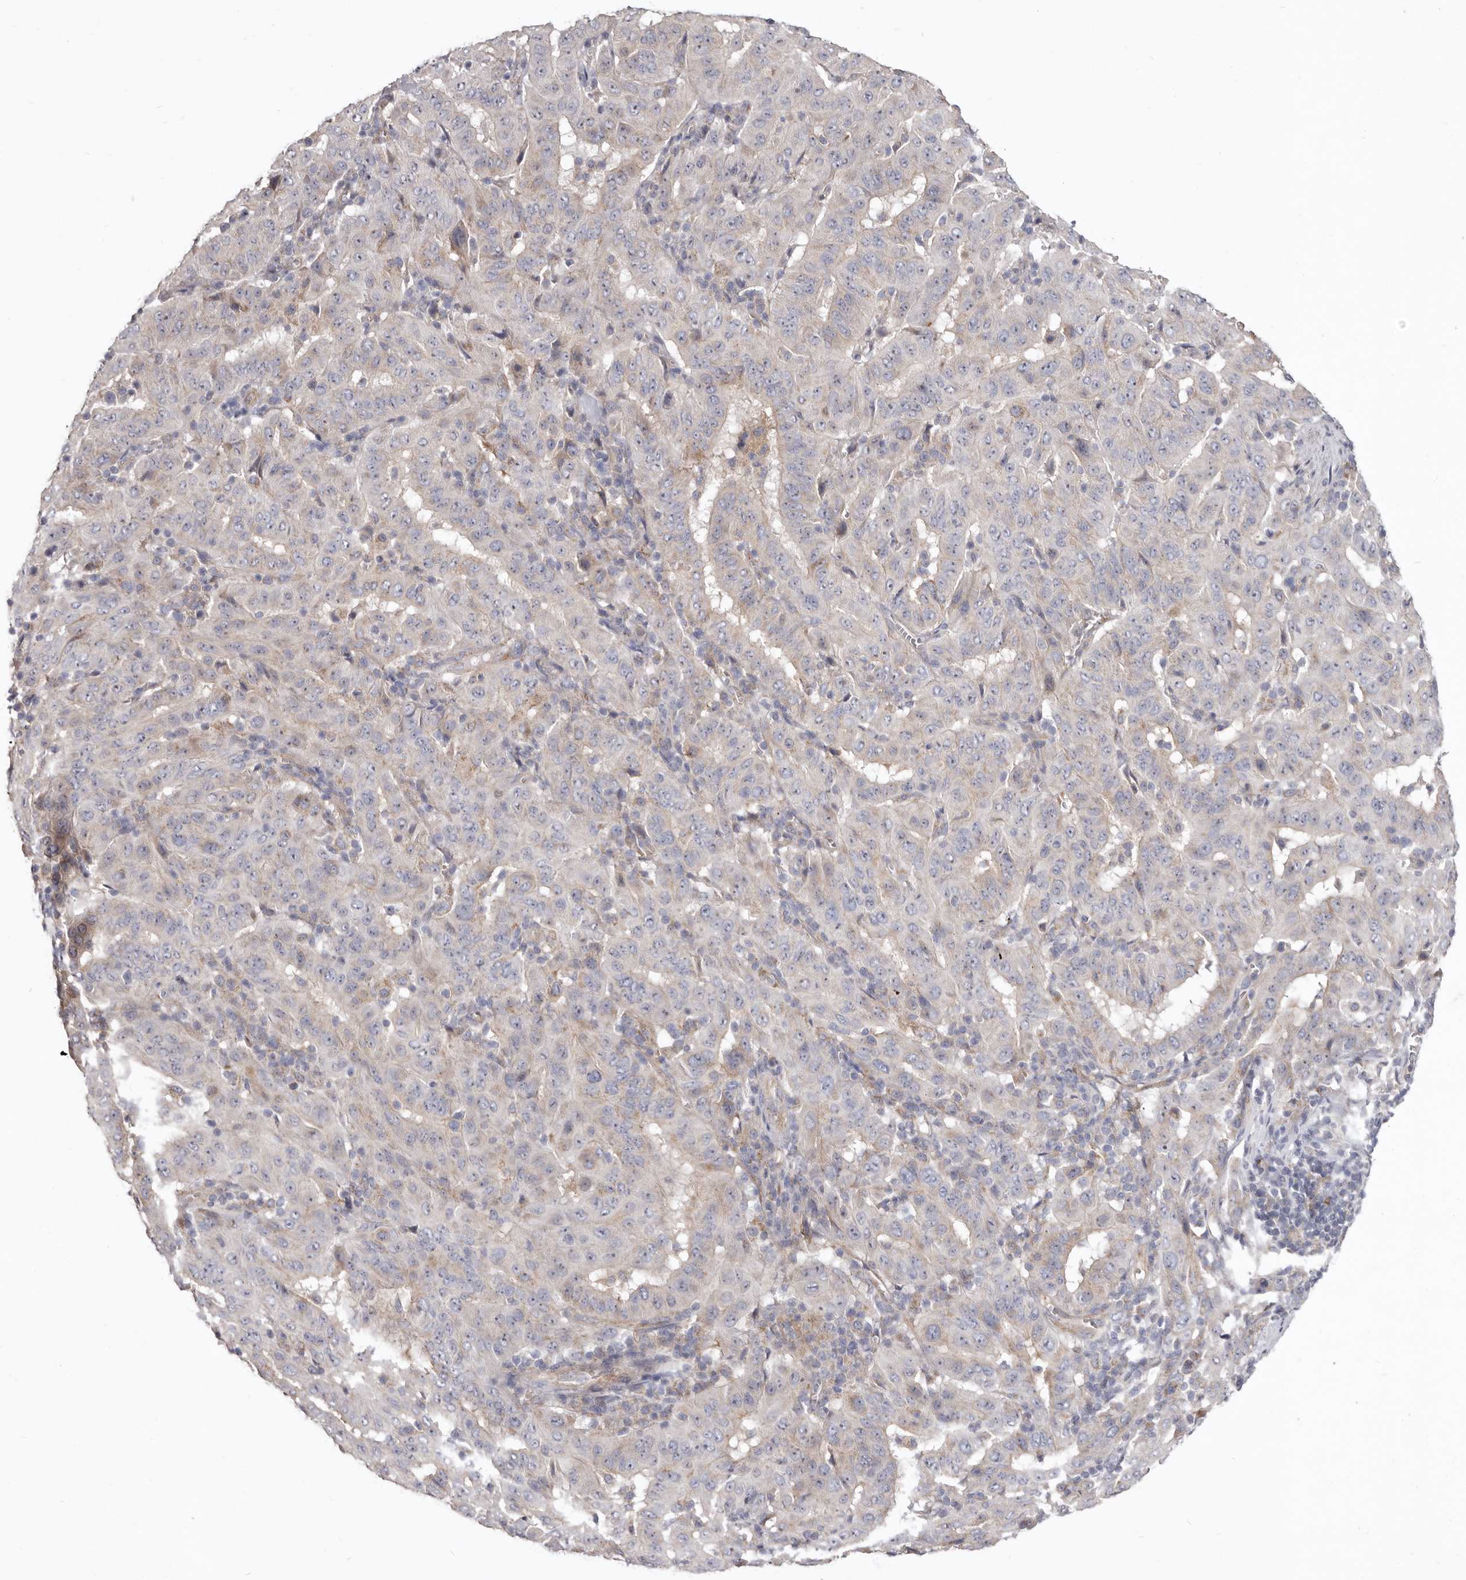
{"staining": {"intensity": "weak", "quantity": ">75%", "location": "cytoplasmic/membranous,nuclear"}, "tissue": "pancreatic cancer", "cell_type": "Tumor cells", "image_type": "cancer", "snomed": [{"axis": "morphology", "description": "Adenocarcinoma, NOS"}, {"axis": "topography", "description": "Pancreas"}], "caption": "Human pancreatic cancer stained with a brown dye demonstrates weak cytoplasmic/membranous and nuclear positive positivity in about >75% of tumor cells.", "gene": "FMO2", "patient": {"sex": "male", "age": 63}}